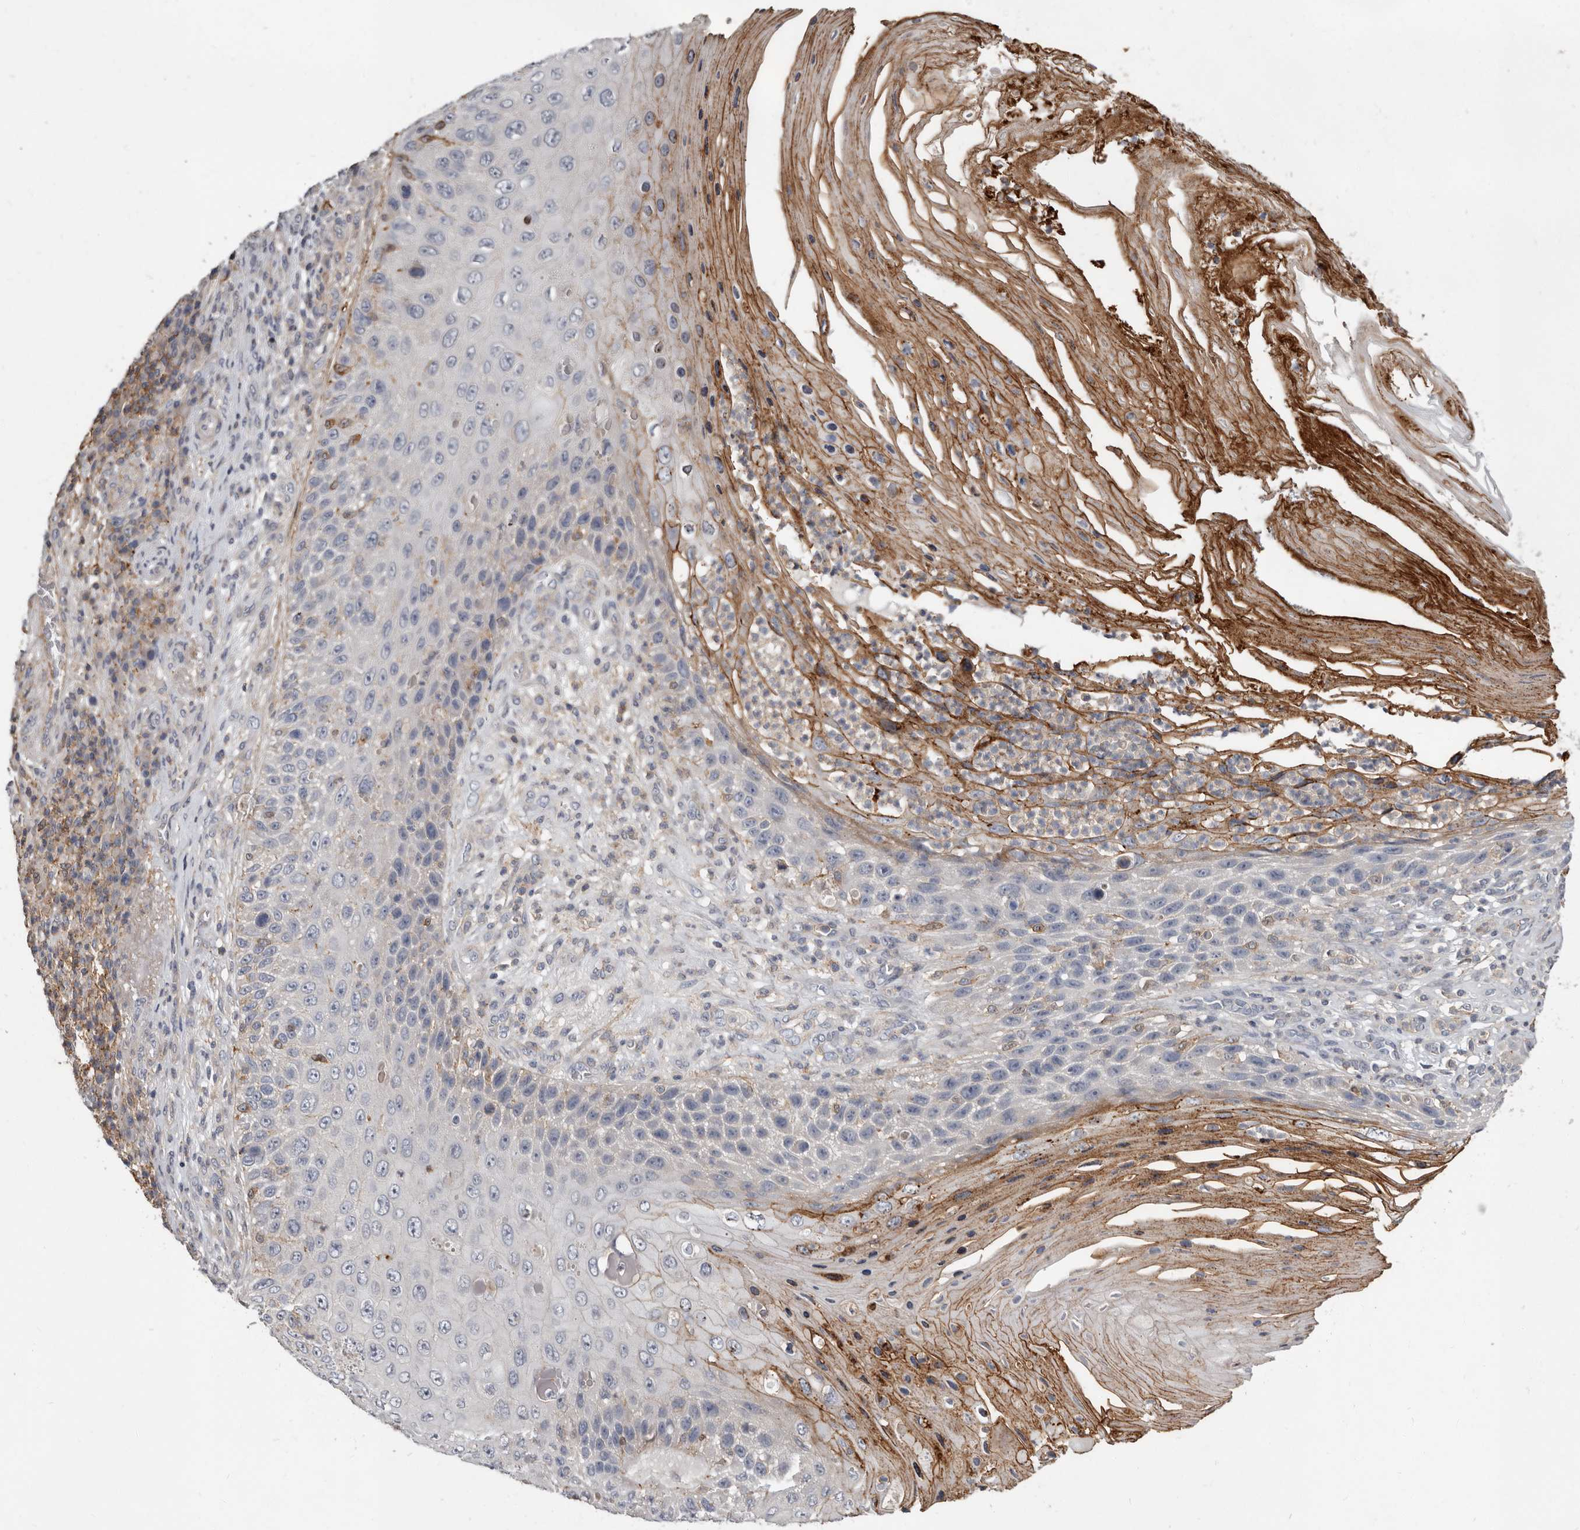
{"staining": {"intensity": "moderate", "quantity": "<25%", "location": "cytoplasmic/membranous"}, "tissue": "skin cancer", "cell_type": "Tumor cells", "image_type": "cancer", "snomed": [{"axis": "morphology", "description": "Squamous cell carcinoma, NOS"}, {"axis": "topography", "description": "Skin"}], "caption": "Moderate cytoplasmic/membranous protein expression is appreciated in approximately <25% of tumor cells in skin cancer. The staining is performed using DAB (3,3'-diaminobenzidine) brown chromogen to label protein expression. The nuclei are counter-stained blue using hematoxylin.", "gene": "KIF26B", "patient": {"sex": "female", "age": 88}}